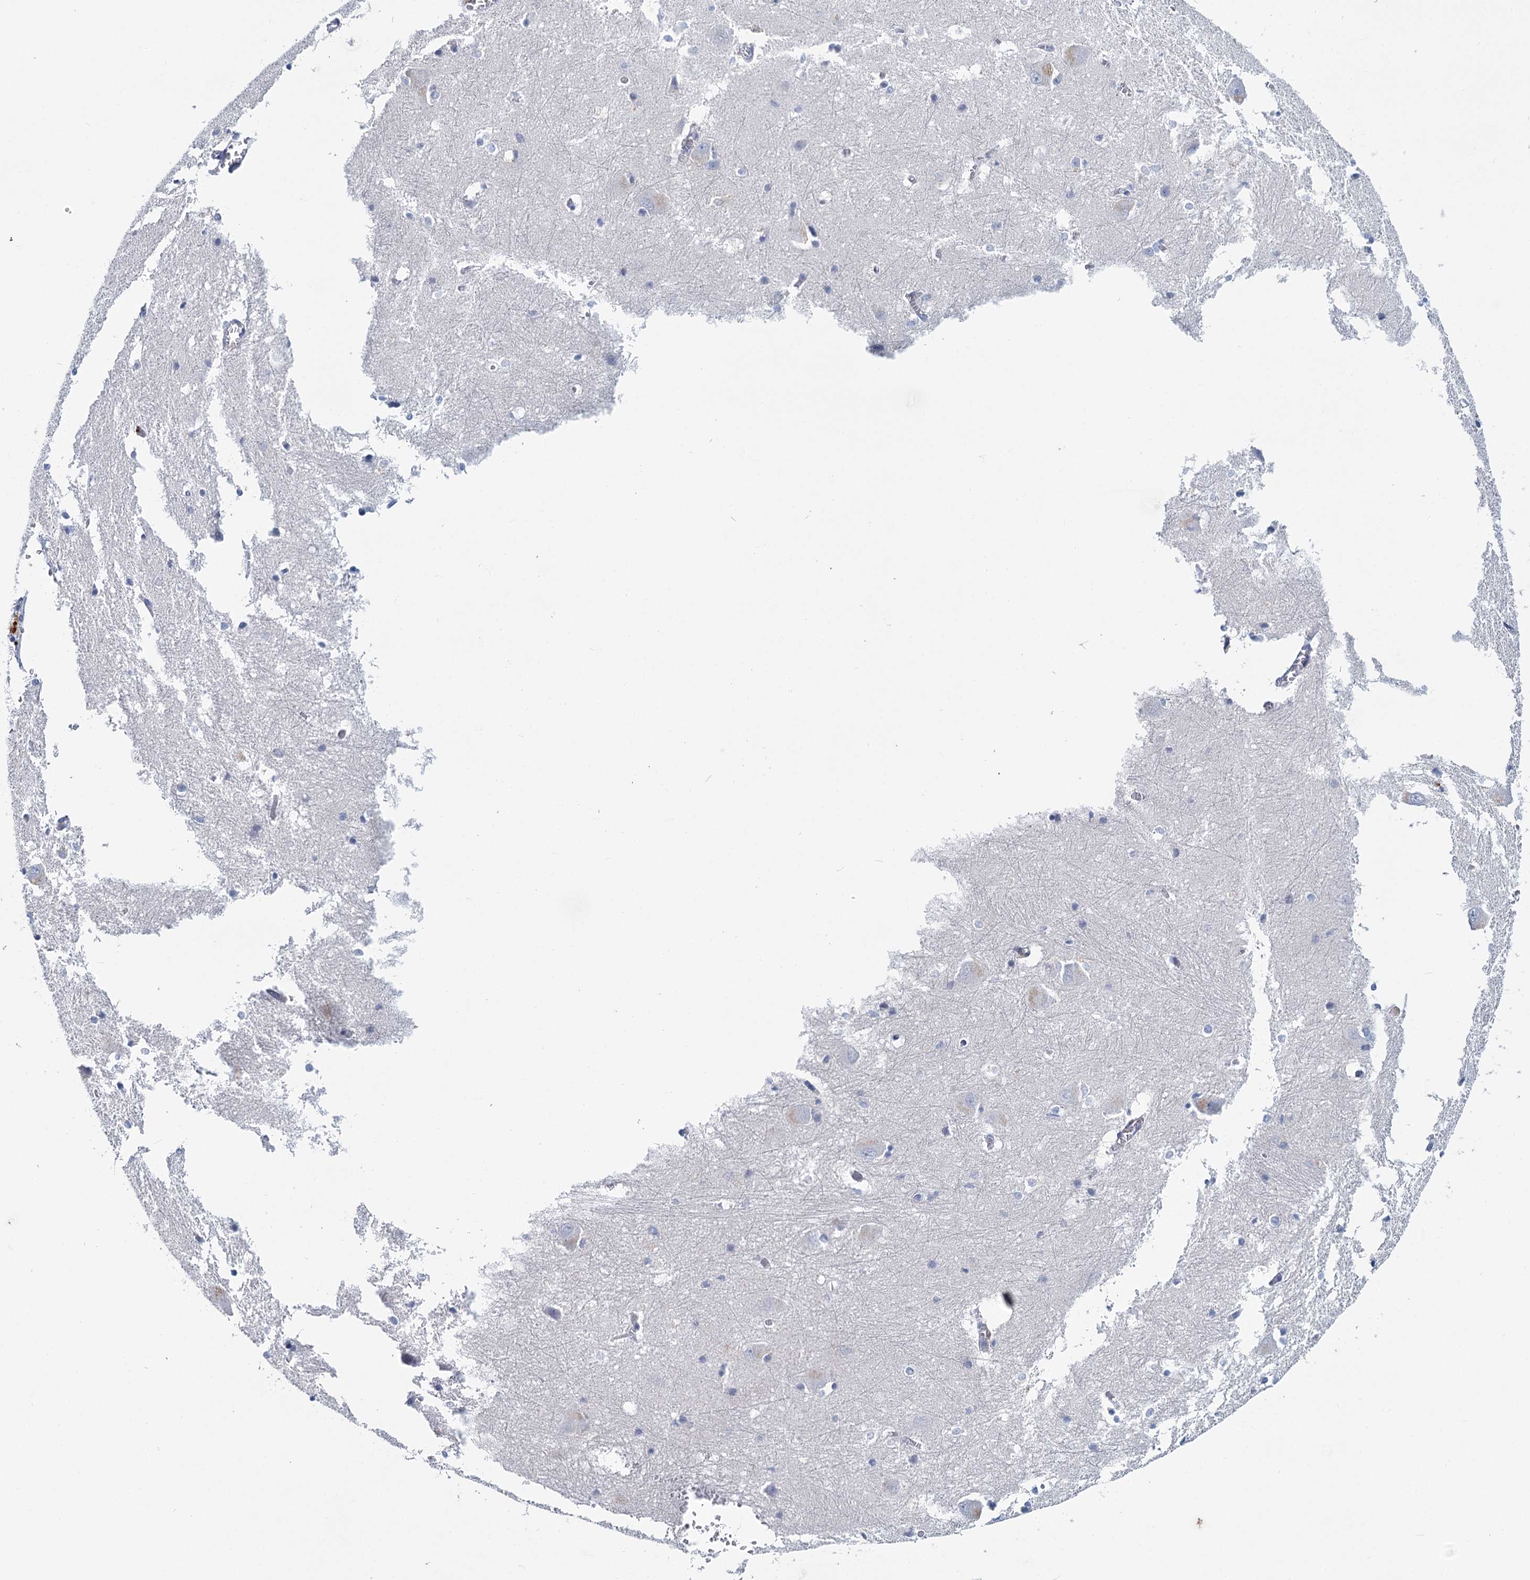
{"staining": {"intensity": "negative", "quantity": "none", "location": "none"}, "tissue": "caudate", "cell_type": "Glial cells", "image_type": "normal", "snomed": [{"axis": "morphology", "description": "Normal tissue, NOS"}, {"axis": "topography", "description": "Lateral ventricle wall"}], "caption": "This is an immunohistochemistry (IHC) histopathology image of unremarkable caudate. There is no expression in glial cells.", "gene": "METTL7B", "patient": {"sex": "male", "age": 37}}